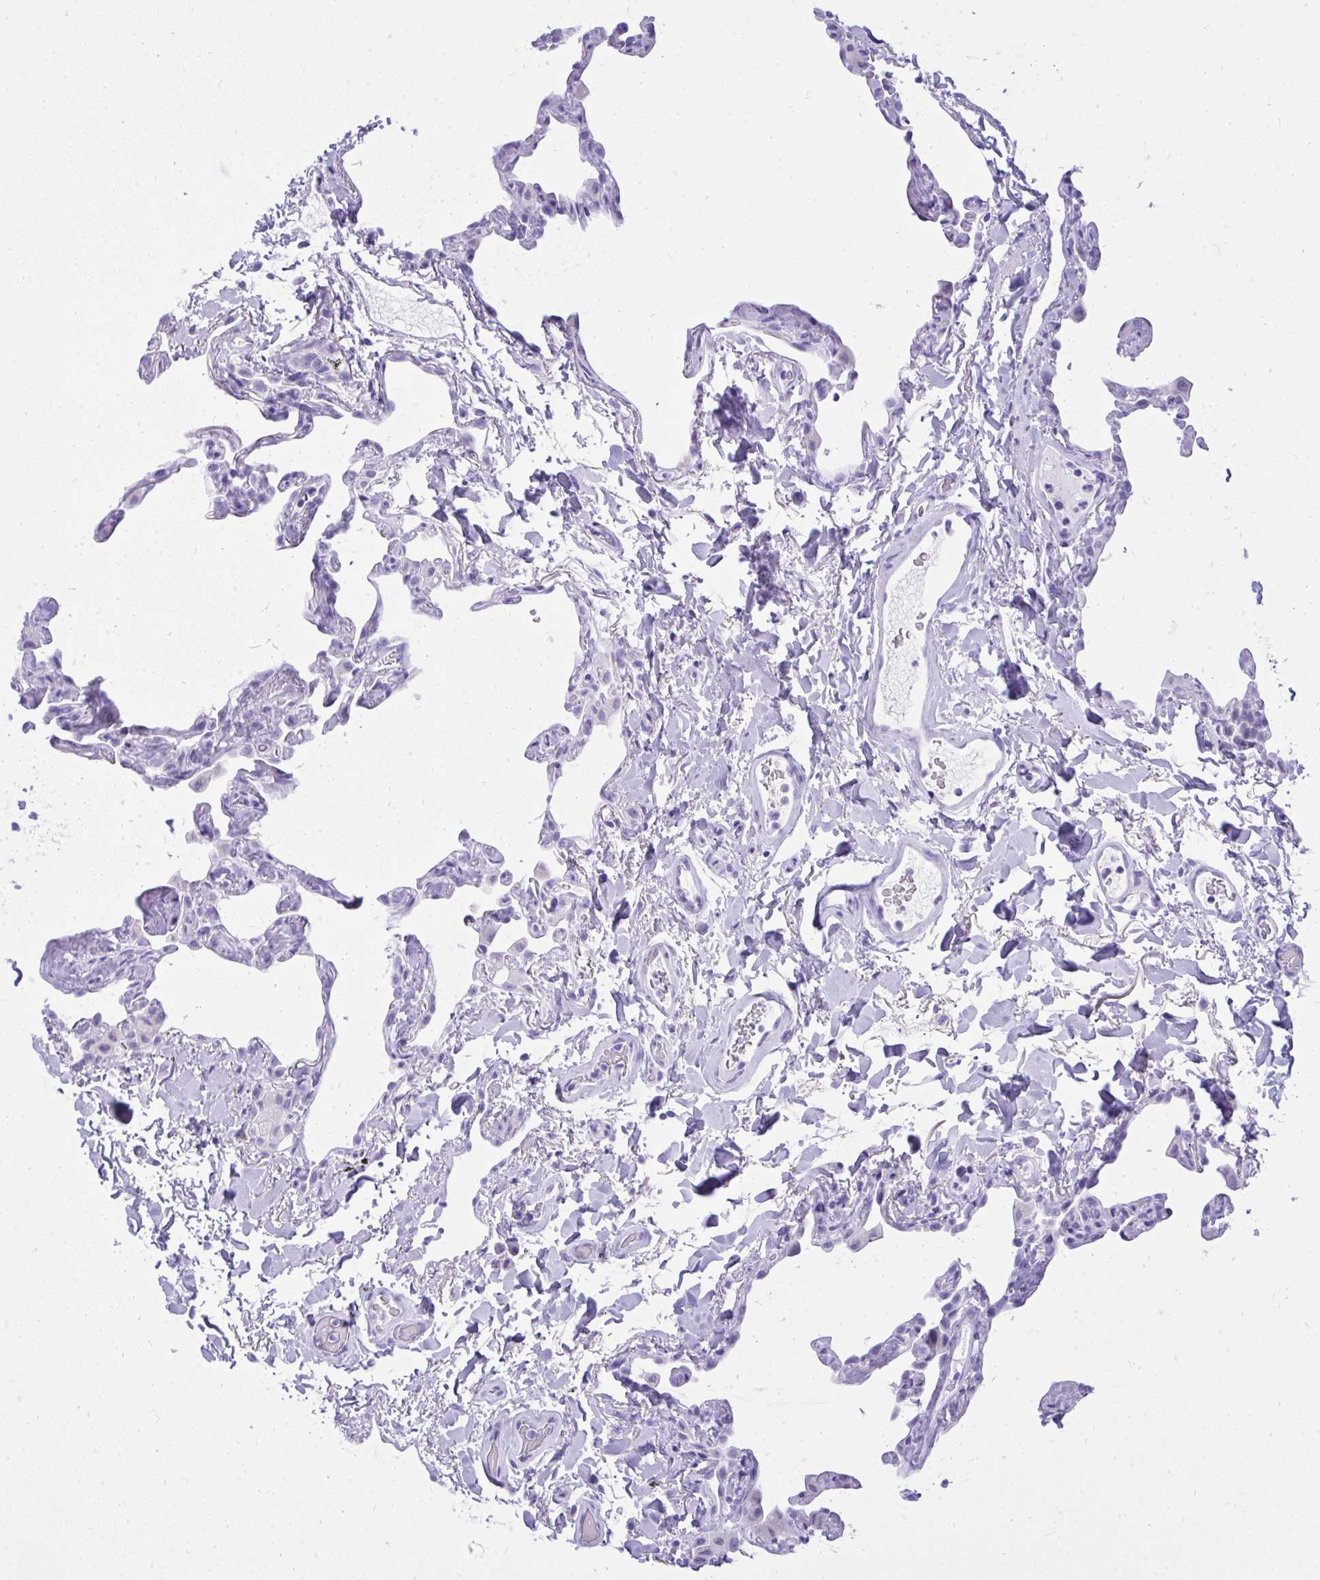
{"staining": {"intensity": "negative", "quantity": "none", "location": "none"}, "tissue": "lung", "cell_type": "Alveolar cells", "image_type": "normal", "snomed": [{"axis": "morphology", "description": "Normal tissue, NOS"}, {"axis": "topography", "description": "Lung"}], "caption": "IHC image of unremarkable lung stained for a protein (brown), which displays no expression in alveolar cells.", "gene": "RALYL", "patient": {"sex": "male", "age": 65}}